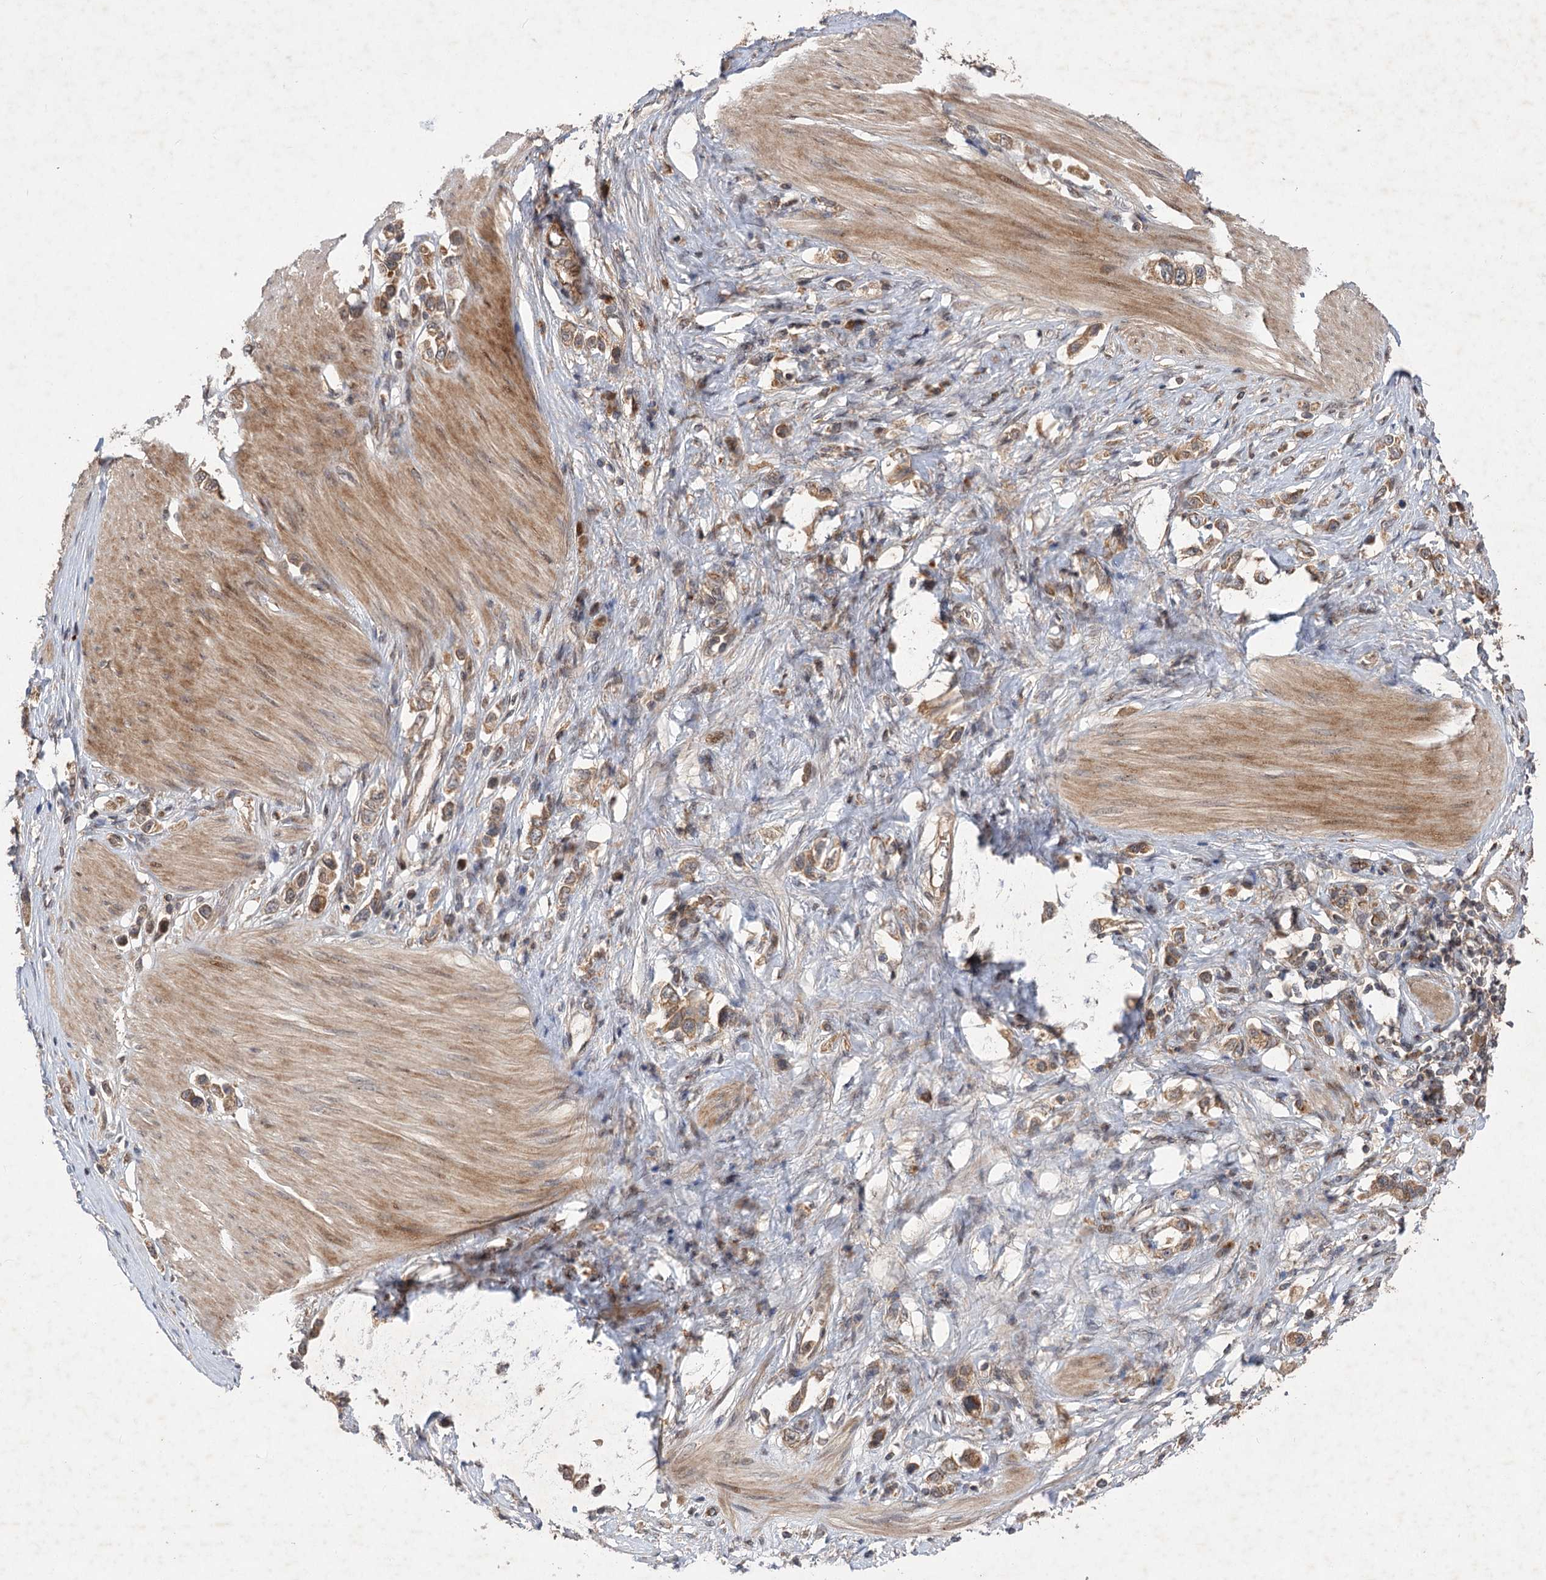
{"staining": {"intensity": "moderate", "quantity": ">75%", "location": "cytoplasmic/membranous"}, "tissue": "stomach cancer", "cell_type": "Tumor cells", "image_type": "cancer", "snomed": [{"axis": "morphology", "description": "Adenocarcinoma, NOS"}, {"axis": "topography", "description": "Stomach"}], "caption": "Moderate cytoplasmic/membranous positivity is present in approximately >75% of tumor cells in stomach adenocarcinoma.", "gene": "FBXW8", "patient": {"sex": "female", "age": 65}}